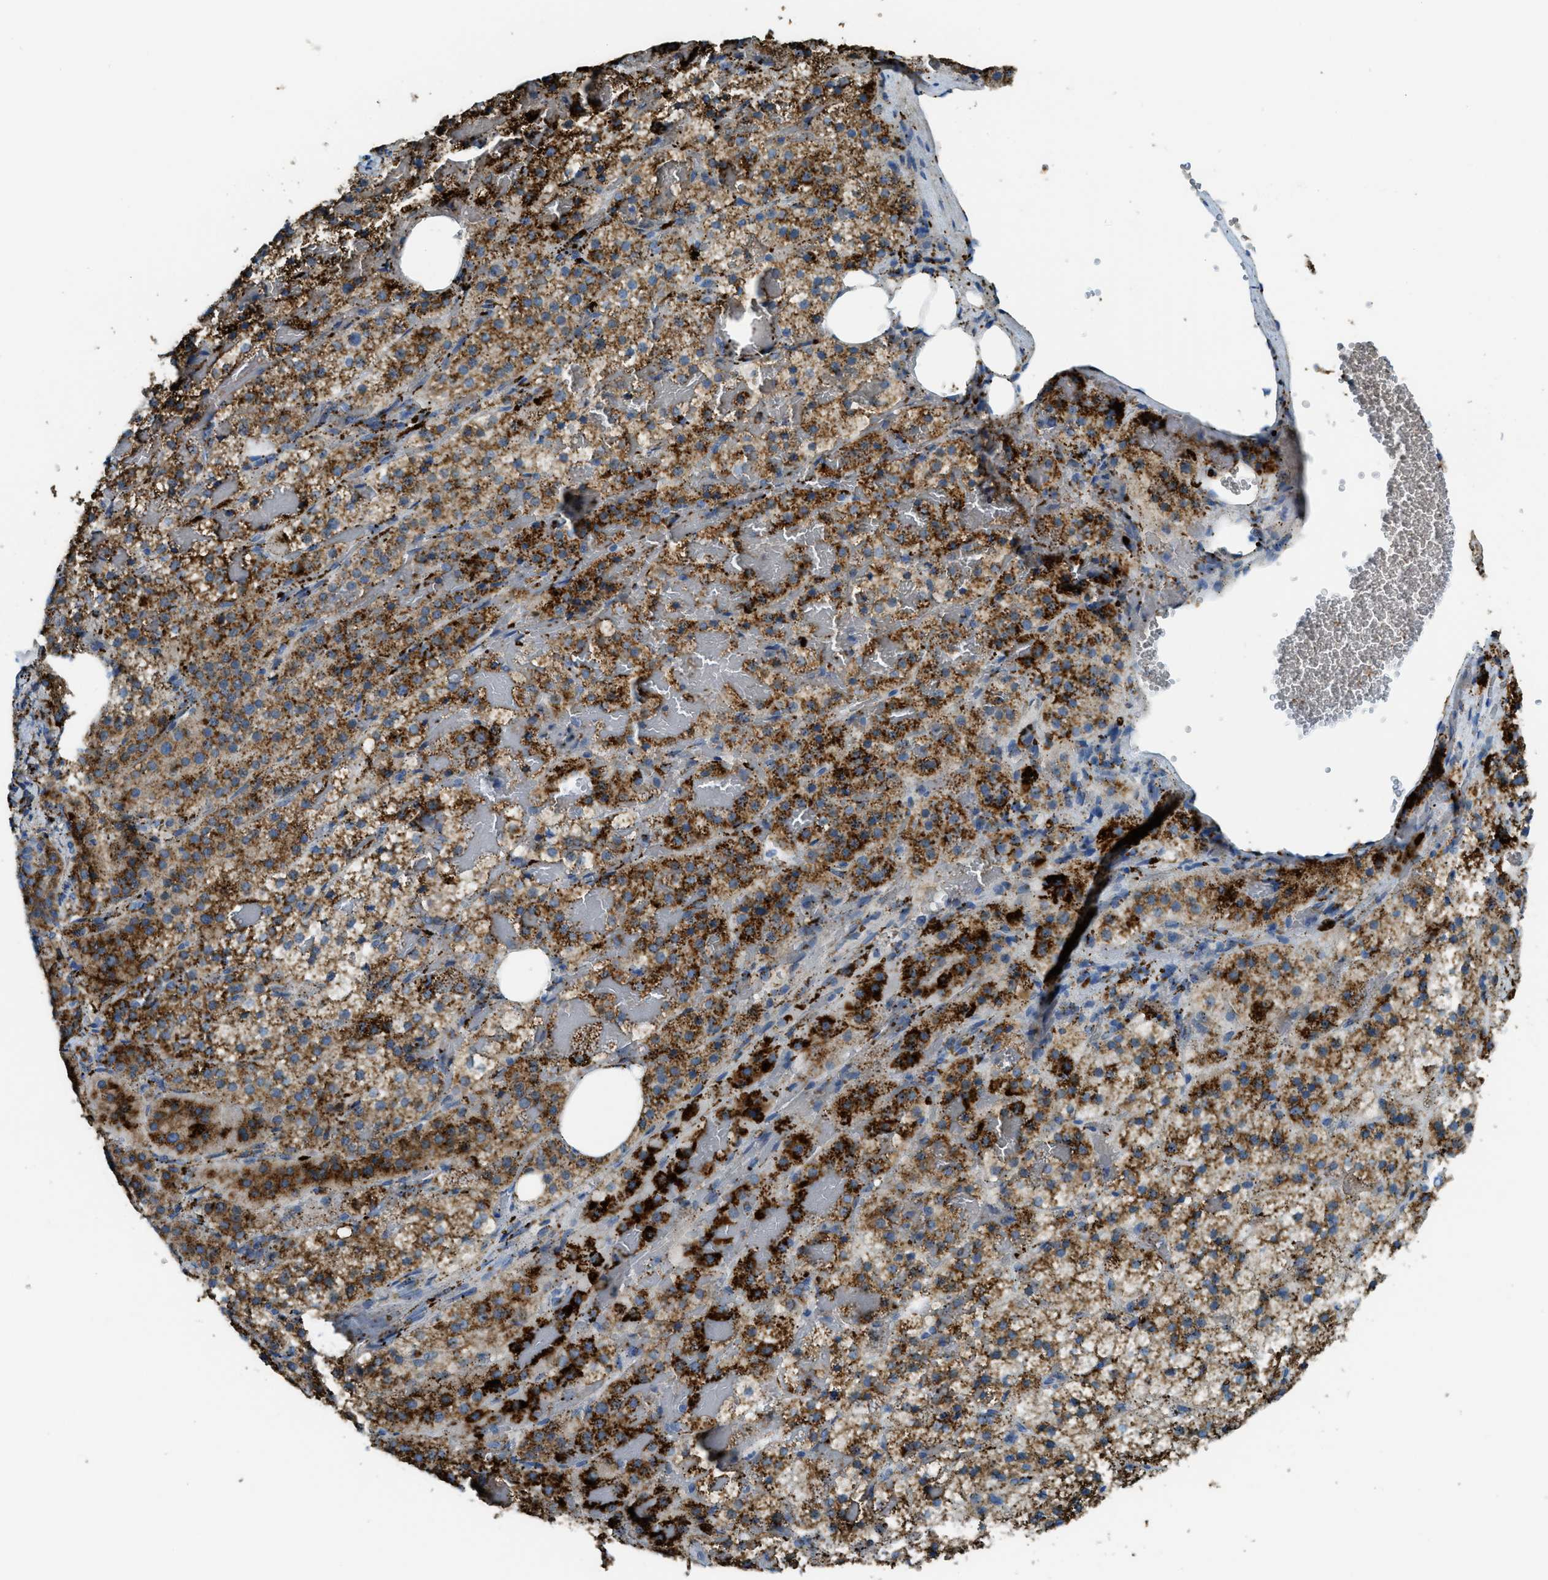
{"staining": {"intensity": "strong", "quantity": ">75%", "location": "cytoplasmic/membranous"}, "tissue": "adrenal gland", "cell_type": "Glandular cells", "image_type": "normal", "snomed": [{"axis": "morphology", "description": "Normal tissue, NOS"}, {"axis": "topography", "description": "Adrenal gland"}], "caption": "Immunohistochemistry histopathology image of benign adrenal gland stained for a protein (brown), which exhibits high levels of strong cytoplasmic/membranous expression in approximately >75% of glandular cells.", "gene": "SCARB2", "patient": {"sex": "female", "age": 59}}